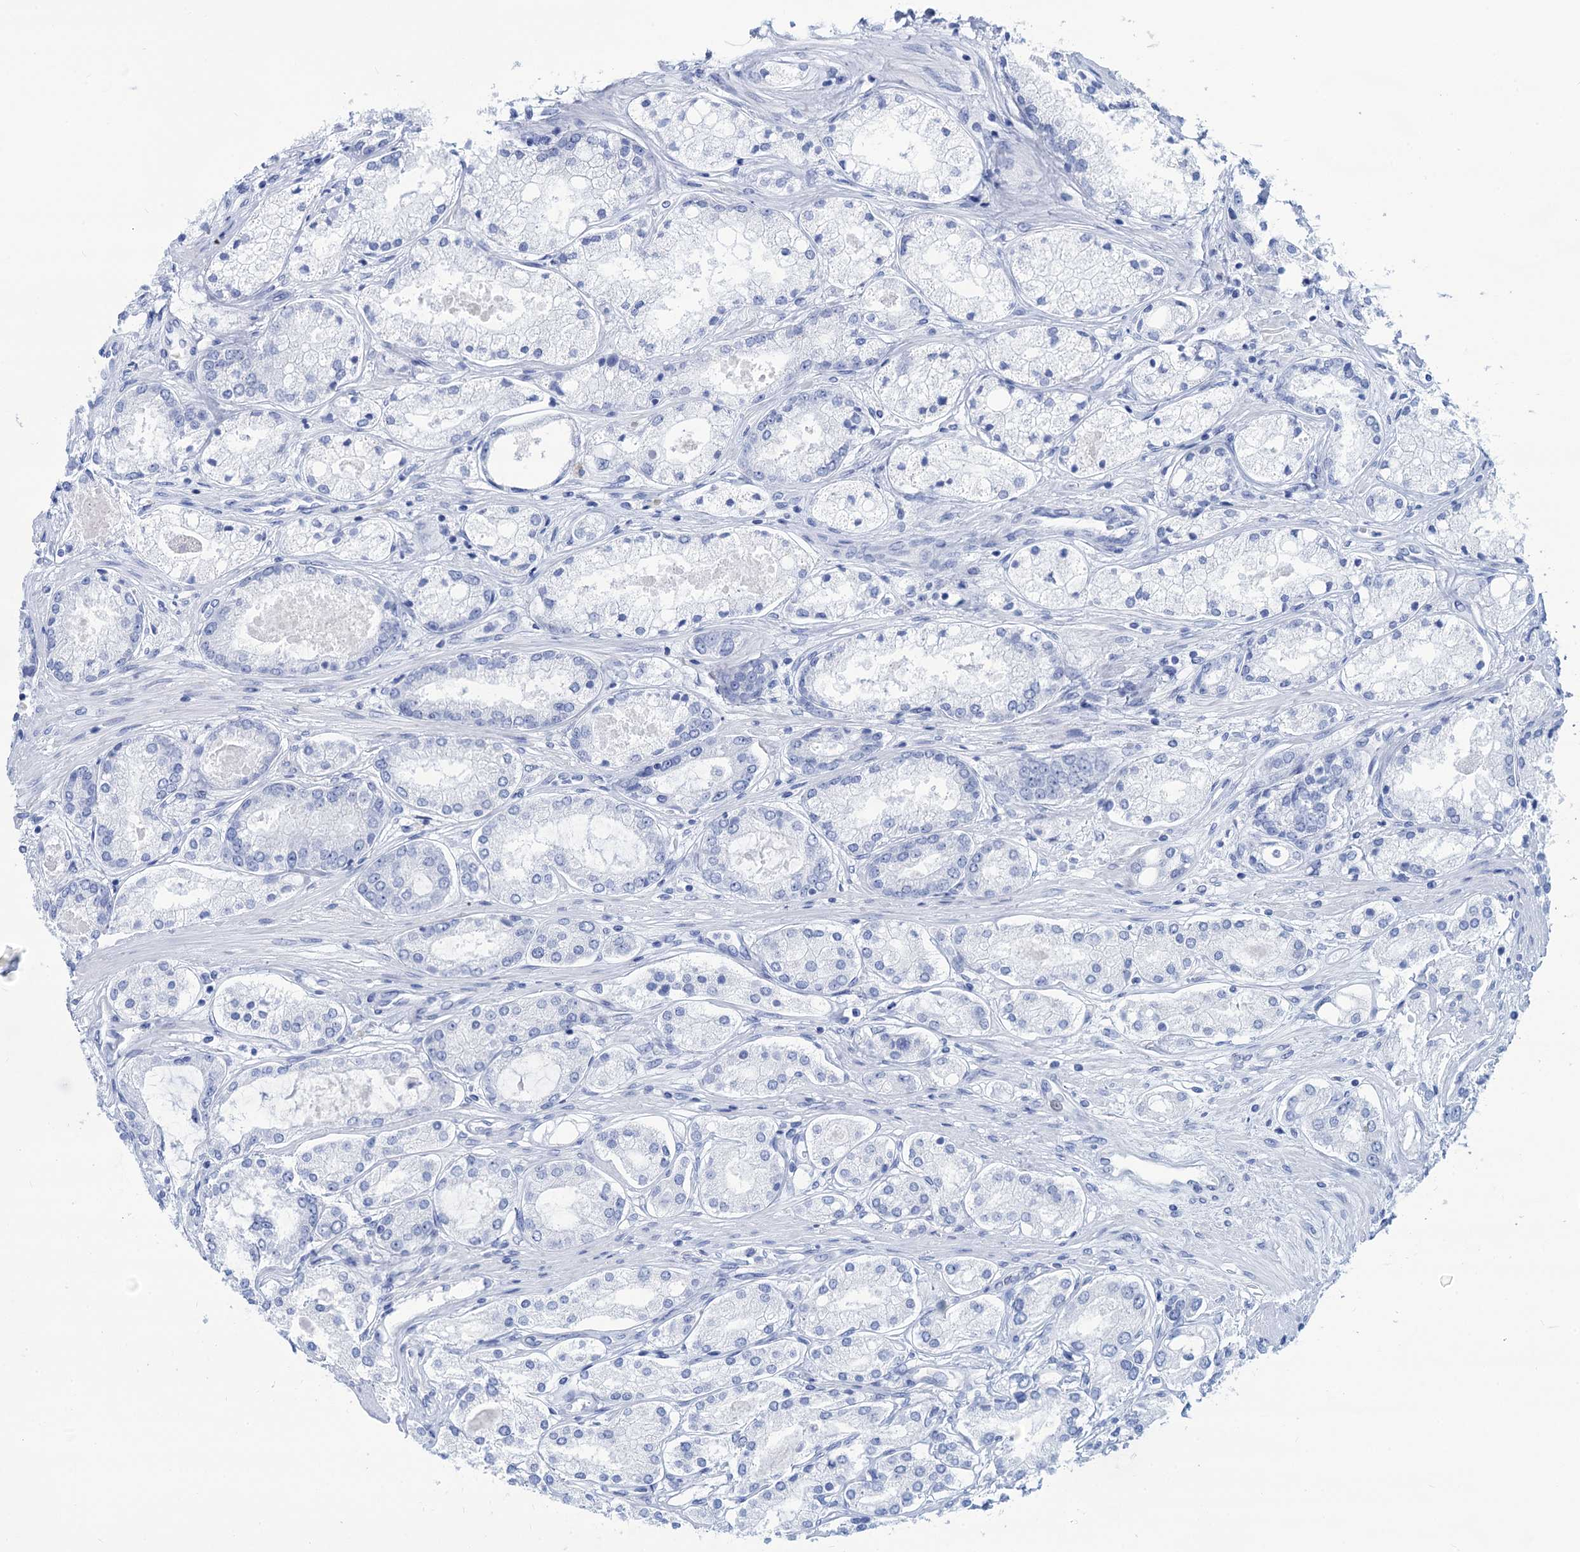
{"staining": {"intensity": "negative", "quantity": "none", "location": "none"}, "tissue": "prostate cancer", "cell_type": "Tumor cells", "image_type": "cancer", "snomed": [{"axis": "morphology", "description": "Adenocarcinoma, Low grade"}, {"axis": "topography", "description": "Prostate"}], "caption": "Immunohistochemical staining of human prostate cancer shows no significant expression in tumor cells.", "gene": "CABYR", "patient": {"sex": "male", "age": 68}}